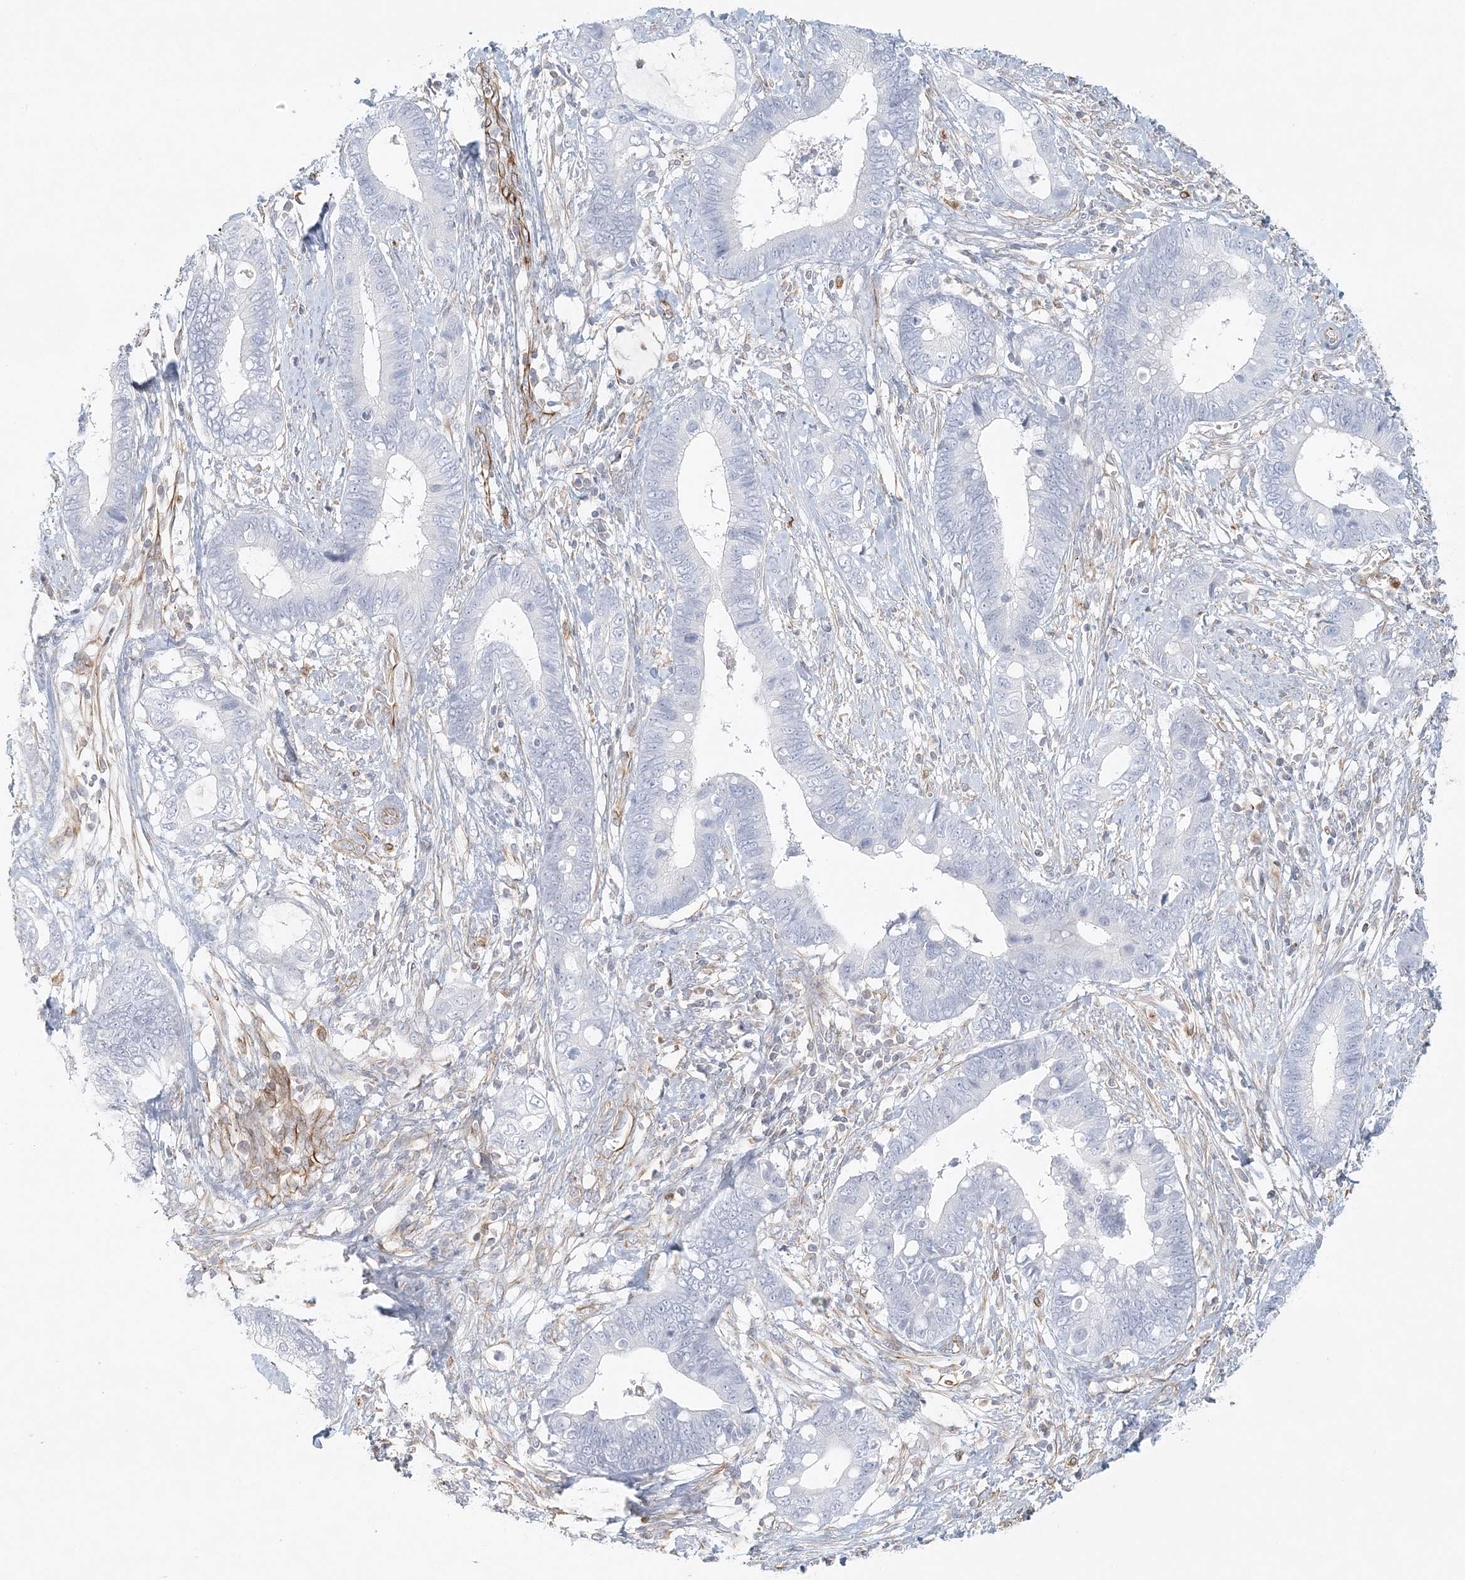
{"staining": {"intensity": "negative", "quantity": "none", "location": "none"}, "tissue": "cervical cancer", "cell_type": "Tumor cells", "image_type": "cancer", "snomed": [{"axis": "morphology", "description": "Adenocarcinoma, NOS"}, {"axis": "topography", "description": "Cervix"}], "caption": "A histopathology image of adenocarcinoma (cervical) stained for a protein exhibits no brown staining in tumor cells.", "gene": "DMRTB1", "patient": {"sex": "female", "age": 44}}